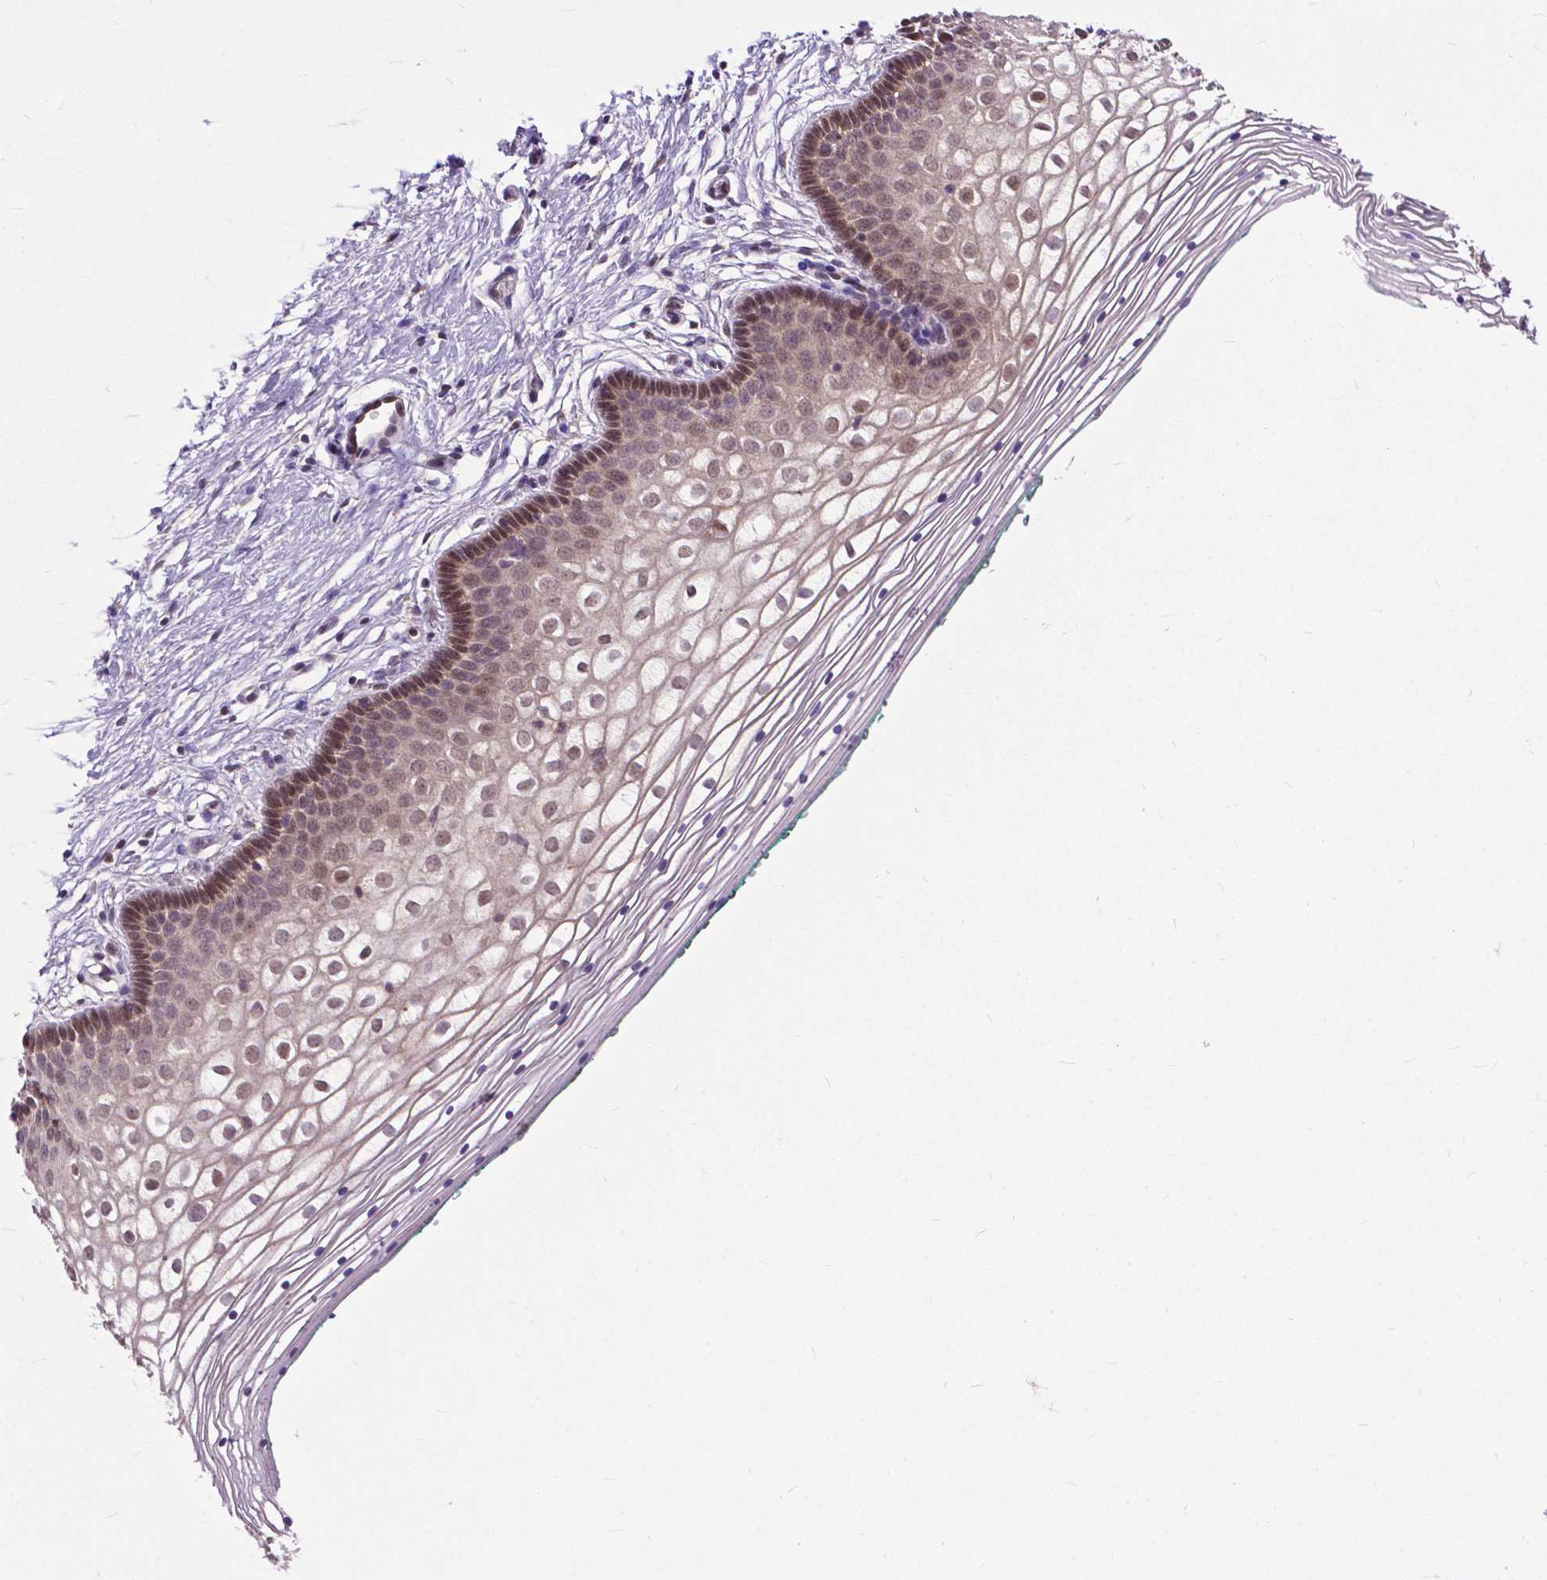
{"staining": {"intensity": "moderate", "quantity": "25%-75%", "location": "nuclear"}, "tissue": "vagina", "cell_type": "Squamous epithelial cells", "image_type": "normal", "snomed": [{"axis": "morphology", "description": "Normal tissue, NOS"}, {"axis": "topography", "description": "Vagina"}], "caption": "Protein analysis of unremarkable vagina shows moderate nuclear positivity in approximately 25%-75% of squamous epithelial cells. The staining is performed using DAB (3,3'-diaminobenzidine) brown chromogen to label protein expression. The nuclei are counter-stained blue using hematoxylin.", "gene": "OTUB1", "patient": {"sex": "female", "age": 36}}